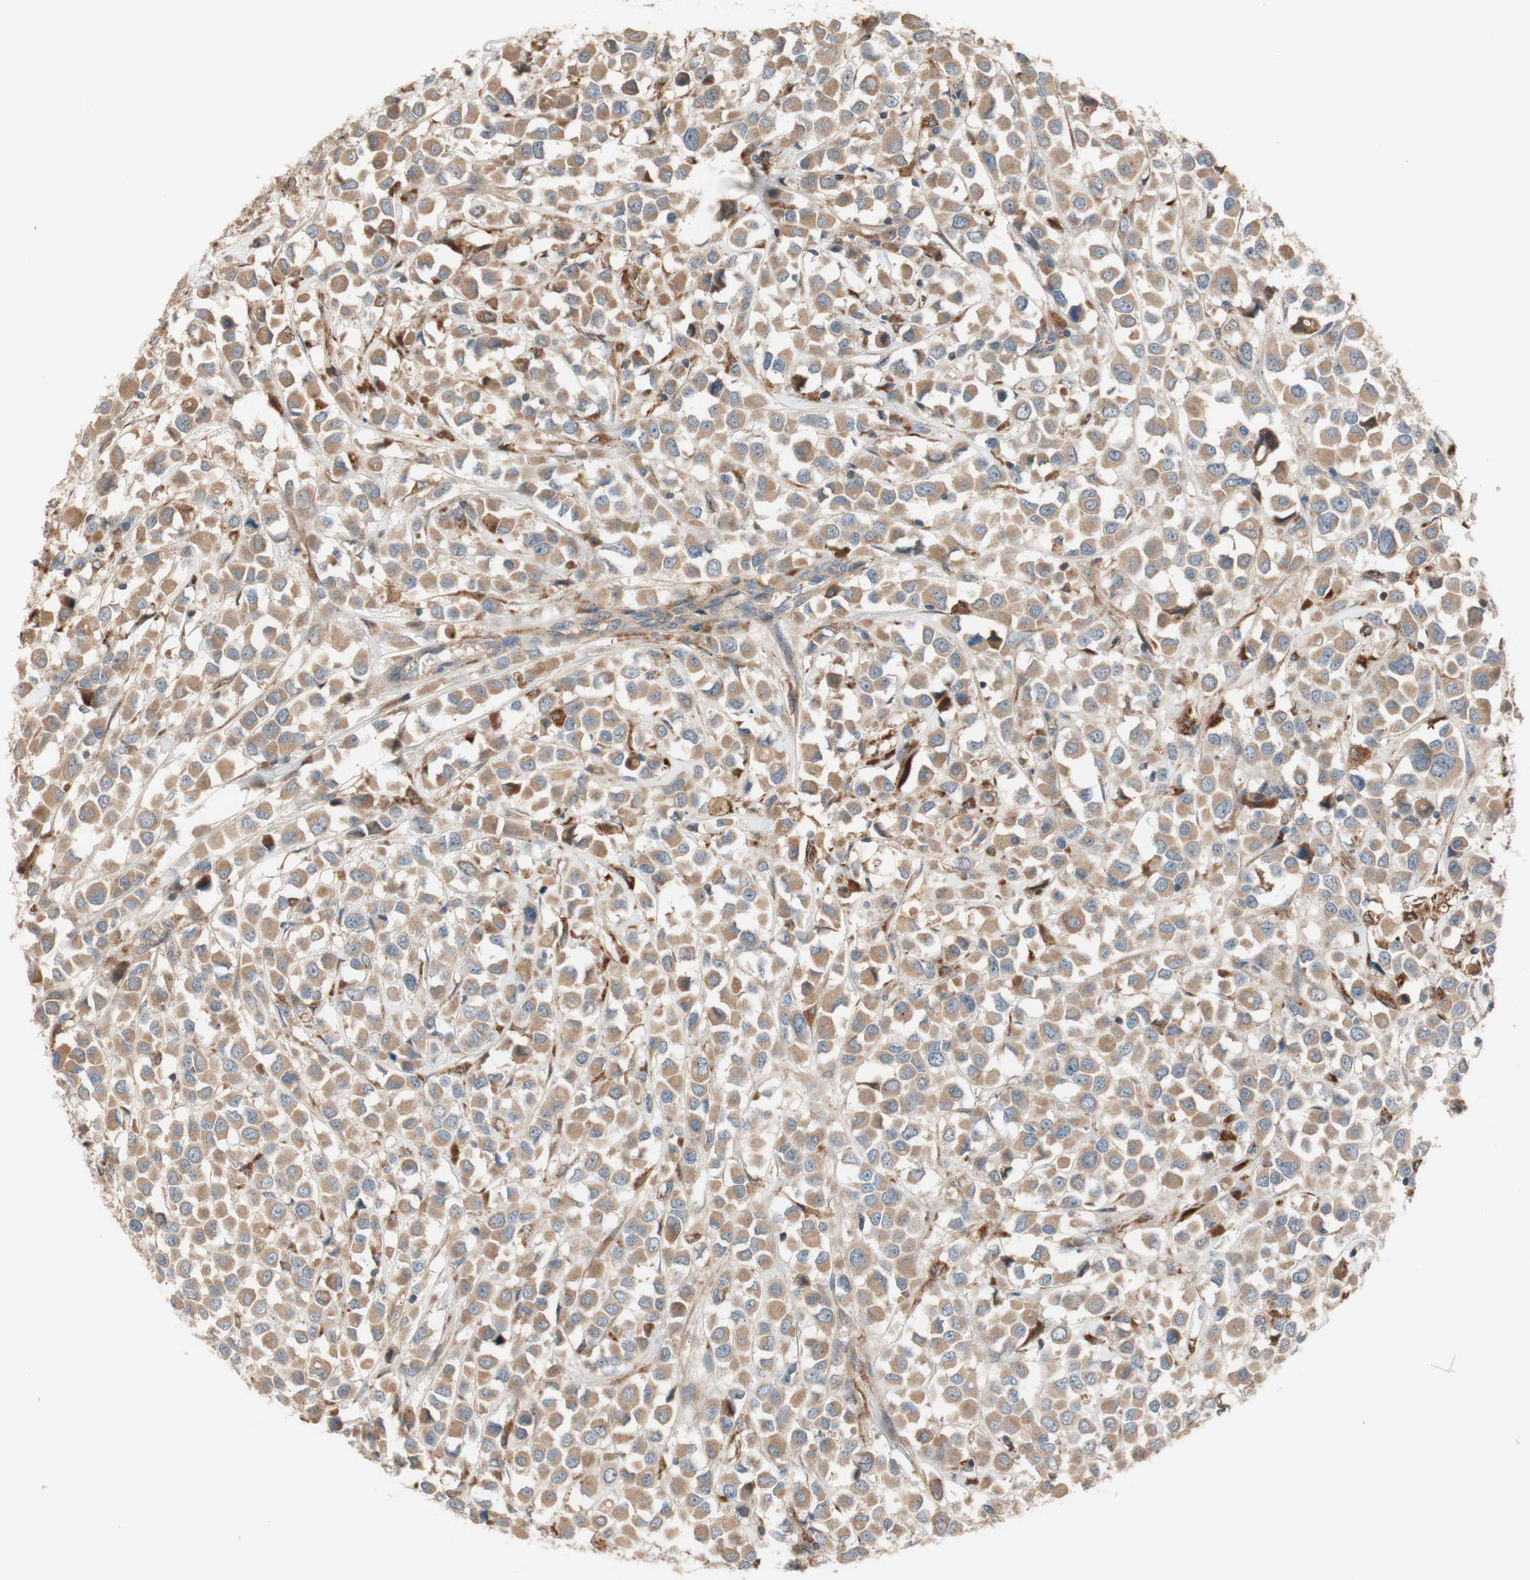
{"staining": {"intensity": "moderate", "quantity": ">75%", "location": "cytoplasmic/membranous"}, "tissue": "breast cancer", "cell_type": "Tumor cells", "image_type": "cancer", "snomed": [{"axis": "morphology", "description": "Duct carcinoma"}, {"axis": "topography", "description": "Breast"}], "caption": "This is a histology image of immunohistochemistry staining of invasive ductal carcinoma (breast), which shows moderate staining in the cytoplasmic/membranous of tumor cells.", "gene": "PTPN21", "patient": {"sex": "female", "age": 61}}